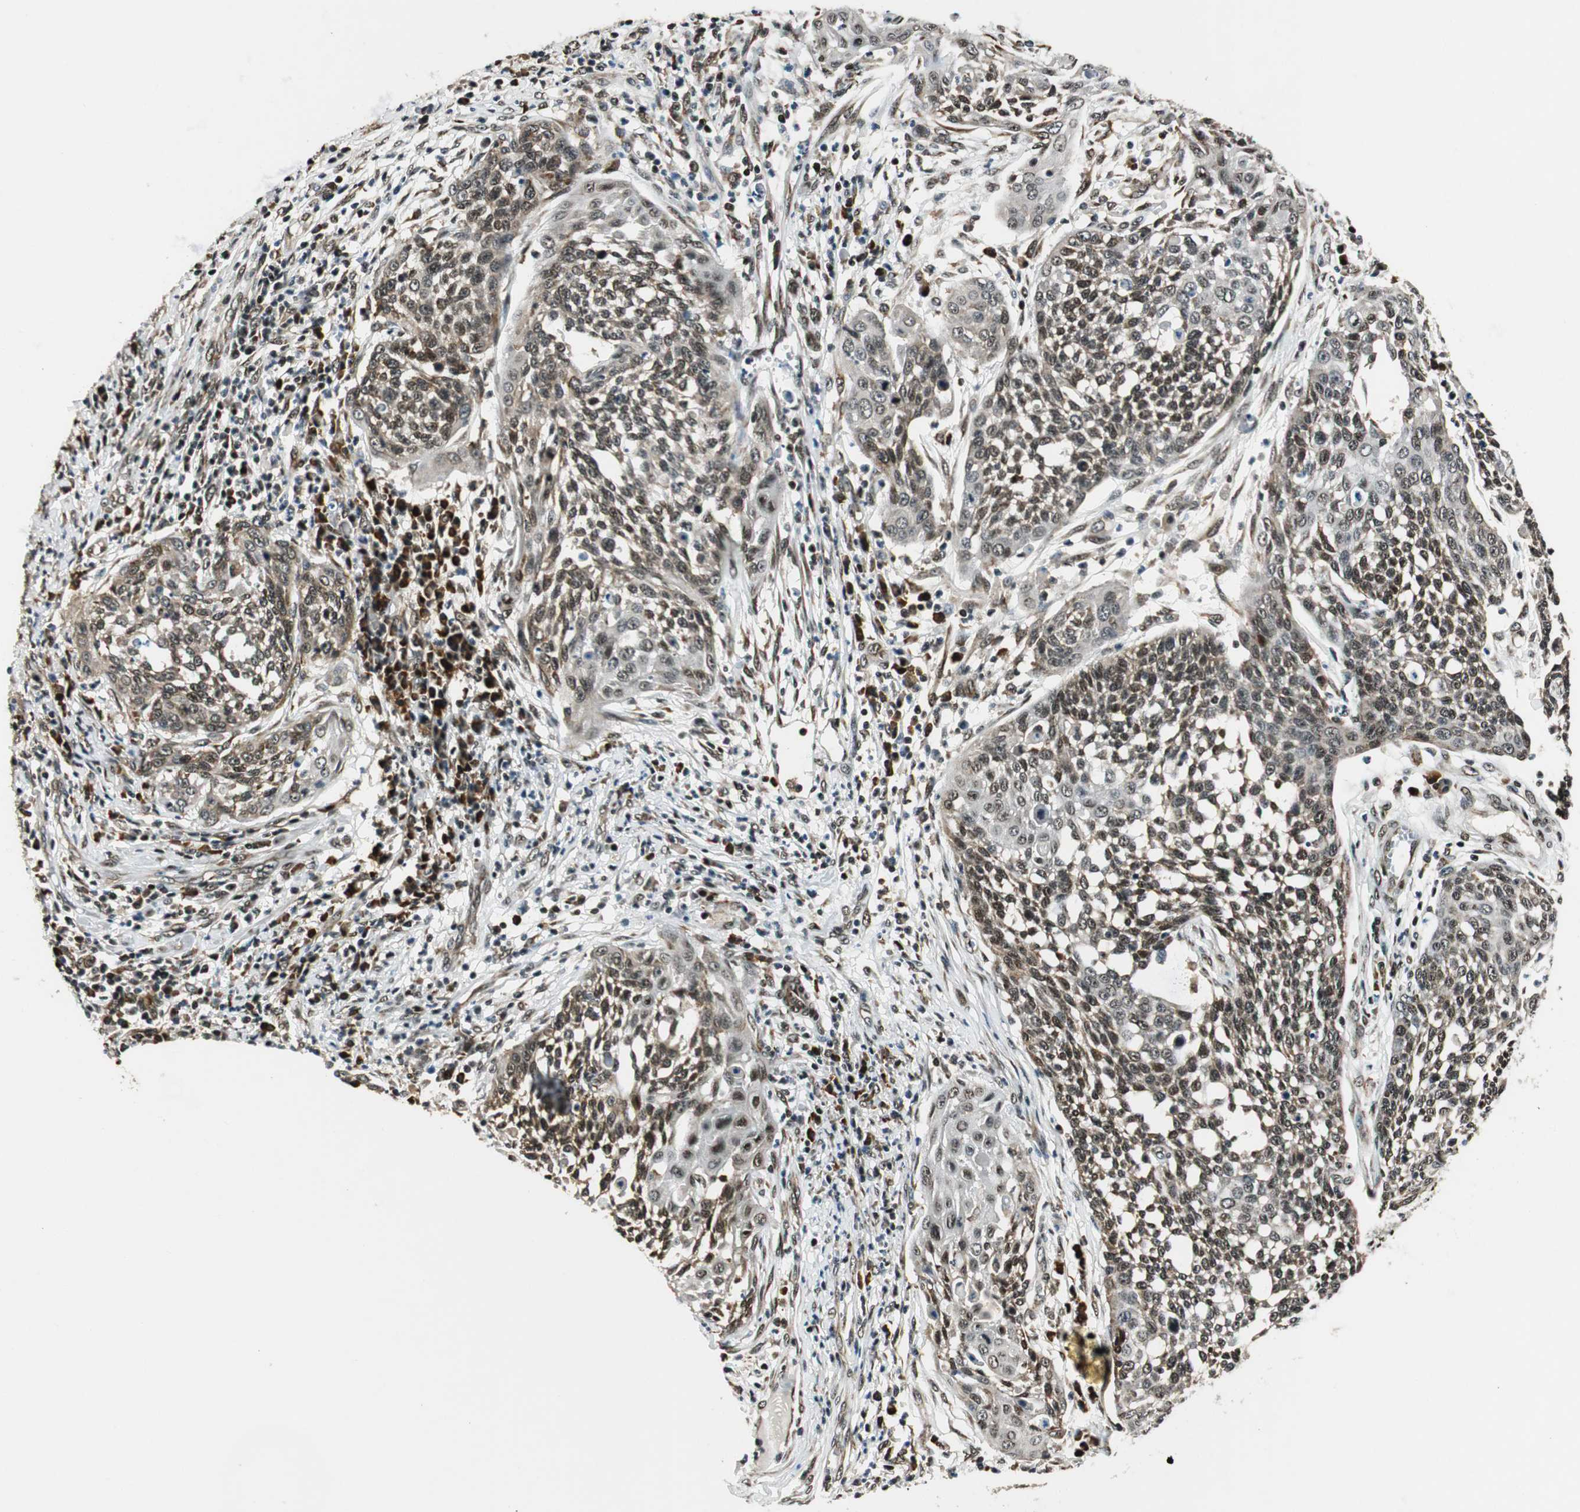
{"staining": {"intensity": "moderate", "quantity": ">75%", "location": "nuclear"}, "tissue": "cervical cancer", "cell_type": "Tumor cells", "image_type": "cancer", "snomed": [{"axis": "morphology", "description": "Squamous cell carcinoma, NOS"}, {"axis": "topography", "description": "Cervix"}], "caption": "Protein expression analysis of human cervical cancer (squamous cell carcinoma) reveals moderate nuclear positivity in about >75% of tumor cells.", "gene": "RING1", "patient": {"sex": "female", "age": 34}}